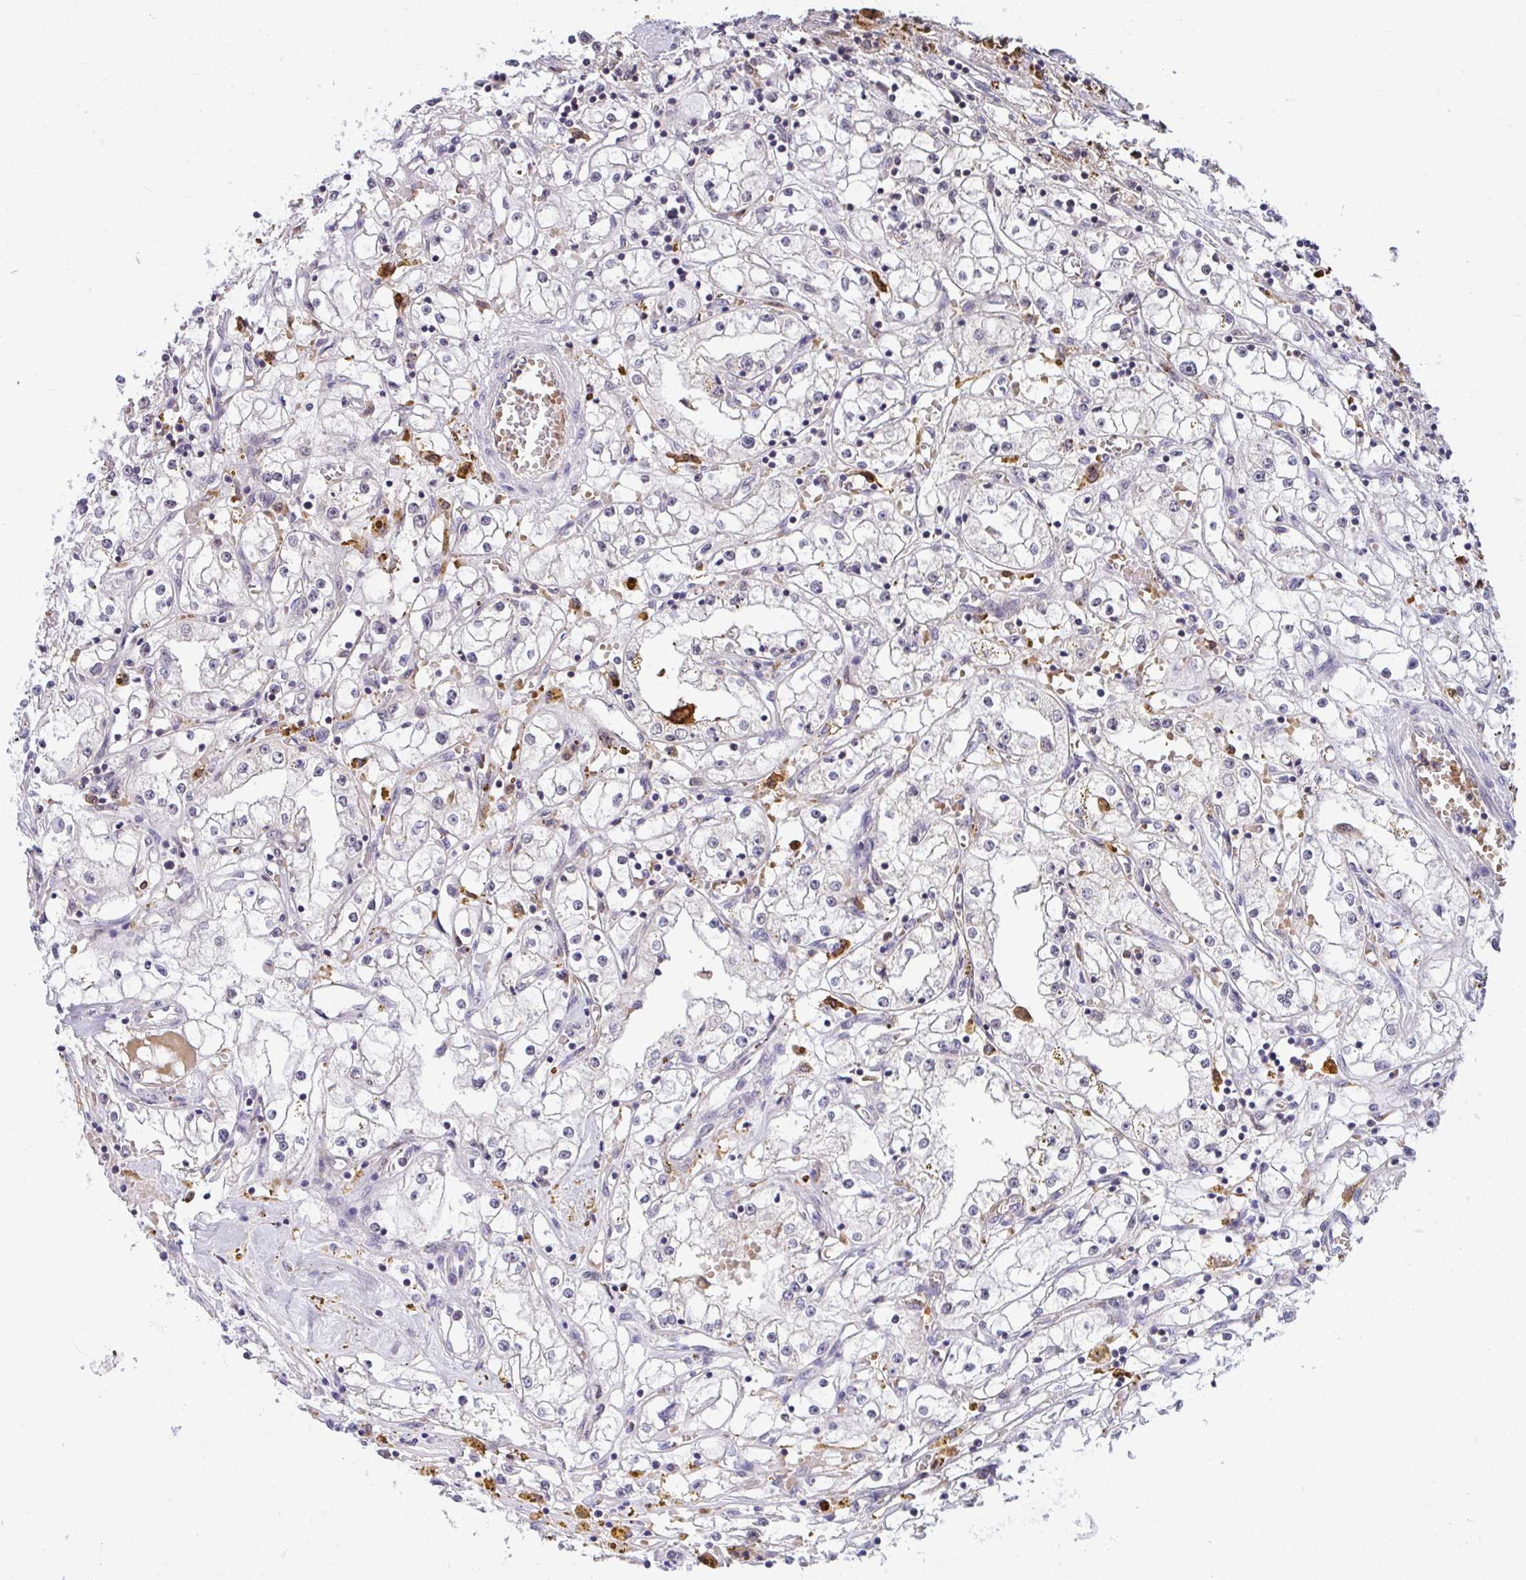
{"staining": {"intensity": "negative", "quantity": "none", "location": "none"}, "tissue": "renal cancer", "cell_type": "Tumor cells", "image_type": "cancer", "snomed": [{"axis": "morphology", "description": "Adenocarcinoma, NOS"}, {"axis": "topography", "description": "Kidney"}], "caption": "High magnification brightfield microscopy of adenocarcinoma (renal) stained with DAB (brown) and counterstained with hematoxylin (blue): tumor cells show no significant staining.", "gene": "PPP1CA", "patient": {"sex": "male", "age": 56}}